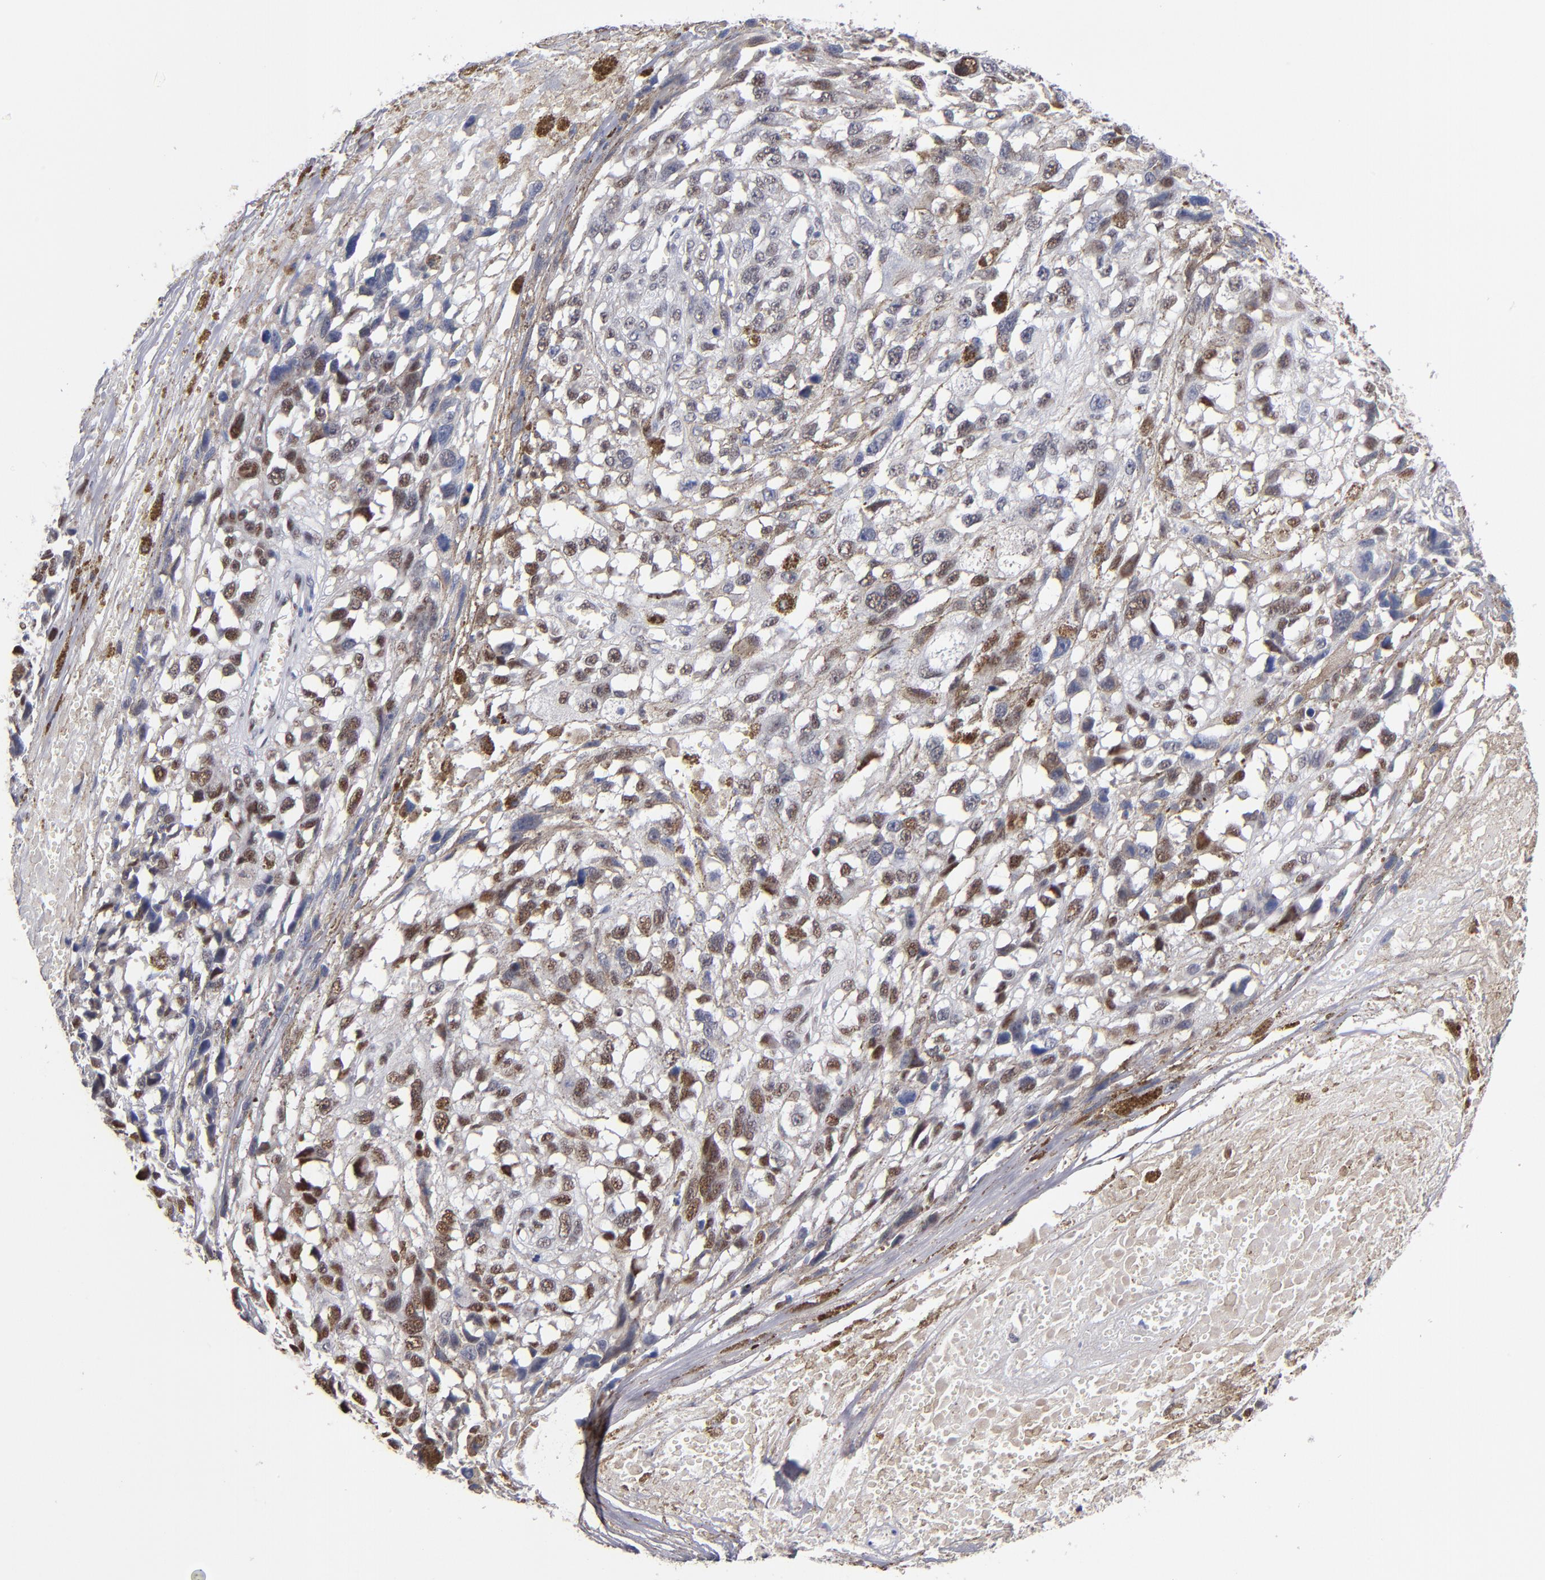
{"staining": {"intensity": "strong", "quantity": "25%-75%", "location": "nuclear"}, "tissue": "melanoma", "cell_type": "Tumor cells", "image_type": "cancer", "snomed": [{"axis": "morphology", "description": "Malignant melanoma, Metastatic site"}, {"axis": "topography", "description": "Lymph node"}], "caption": "Immunohistochemistry (IHC) of melanoma demonstrates high levels of strong nuclear expression in approximately 25%-75% of tumor cells. The protein is shown in brown color, while the nuclei are stained blue.", "gene": "MN1", "patient": {"sex": "male", "age": 59}}